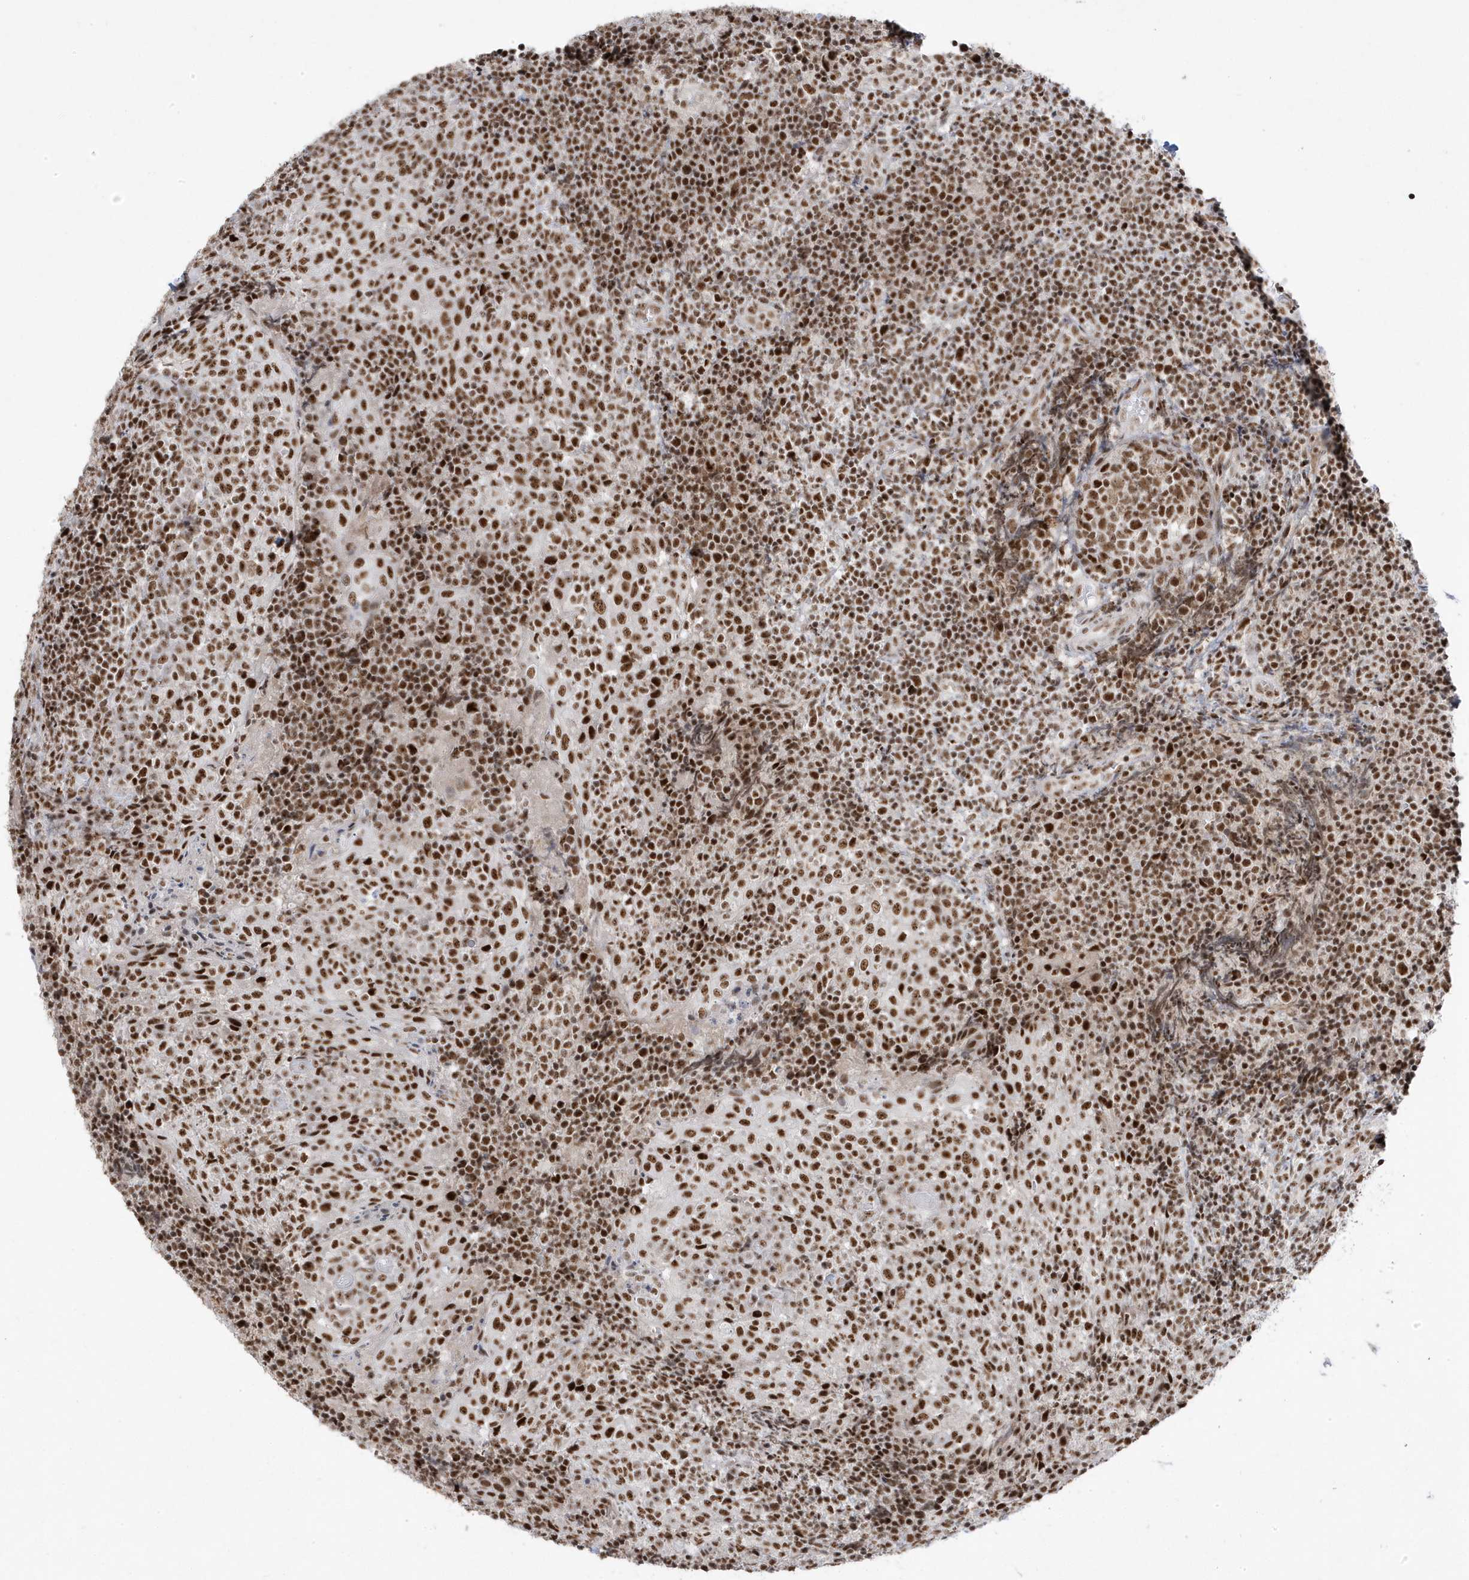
{"staining": {"intensity": "strong", "quantity": ">75%", "location": "nuclear"}, "tissue": "tonsil", "cell_type": "Non-germinal center cells", "image_type": "normal", "snomed": [{"axis": "morphology", "description": "Normal tissue, NOS"}, {"axis": "topography", "description": "Tonsil"}], "caption": "A high amount of strong nuclear expression is seen in approximately >75% of non-germinal center cells in unremarkable tonsil. Immunohistochemistry (ihc) stains the protein of interest in brown and the nuclei are stained blue.", "gene": "MTREX", "patient": {"sex": "female", "age": 19}}